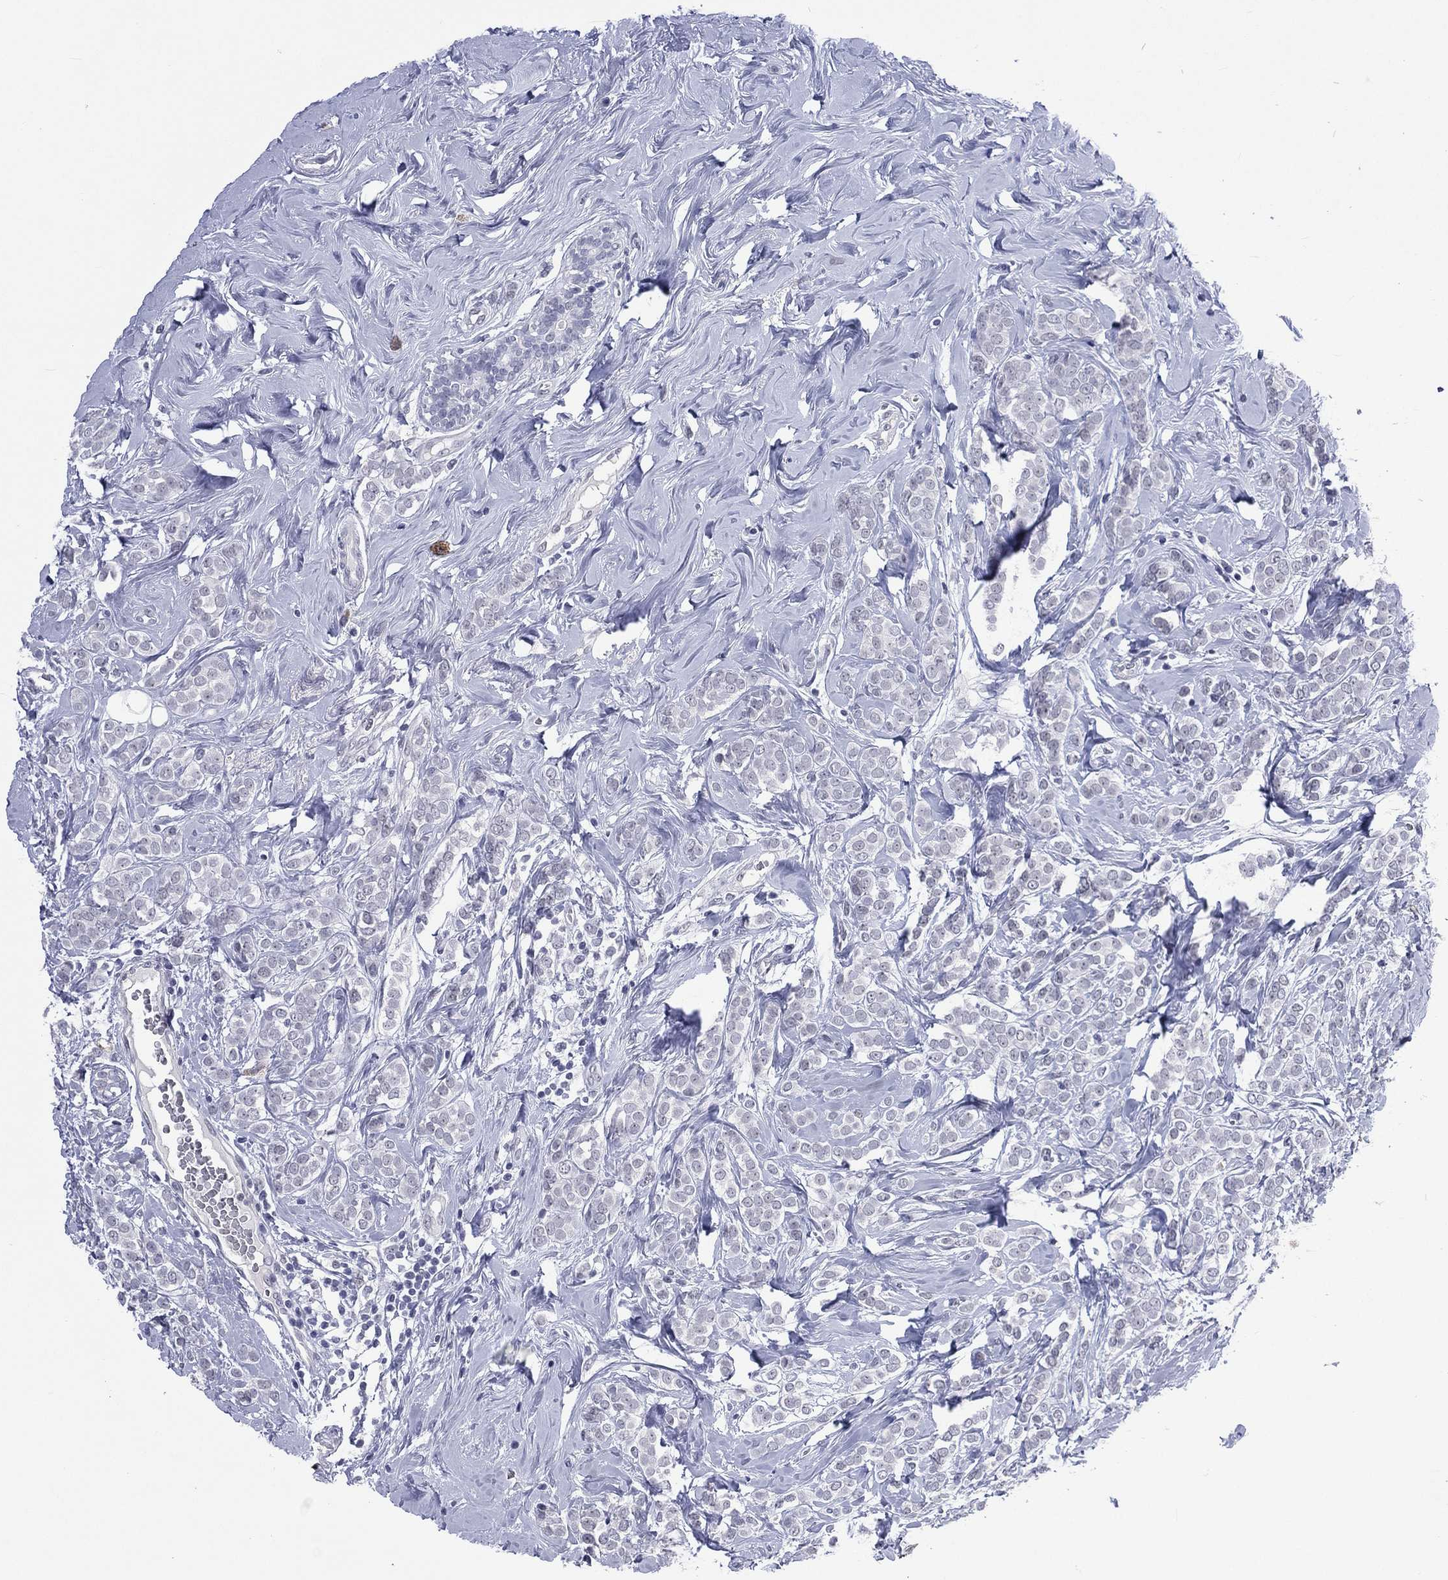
{"staining": {"intensity": "negative", "quantity": "none", "location": "none"}, "tissue": "breast cancer", "cell_type": "Tumor cells", "image_type": "cancer", "snomed": [{"axis": "morphology", "description": "Lobular carcinoma"}, {"axis": "topography", "description": "Breast"}], "caption": "High power microscopy image of an IHC image of breast cancer (lobular carcinoma), revealing no significant staining in tumor cells.", "gene": "SSX1", "patient": {"sex": "female", "age": 49}}